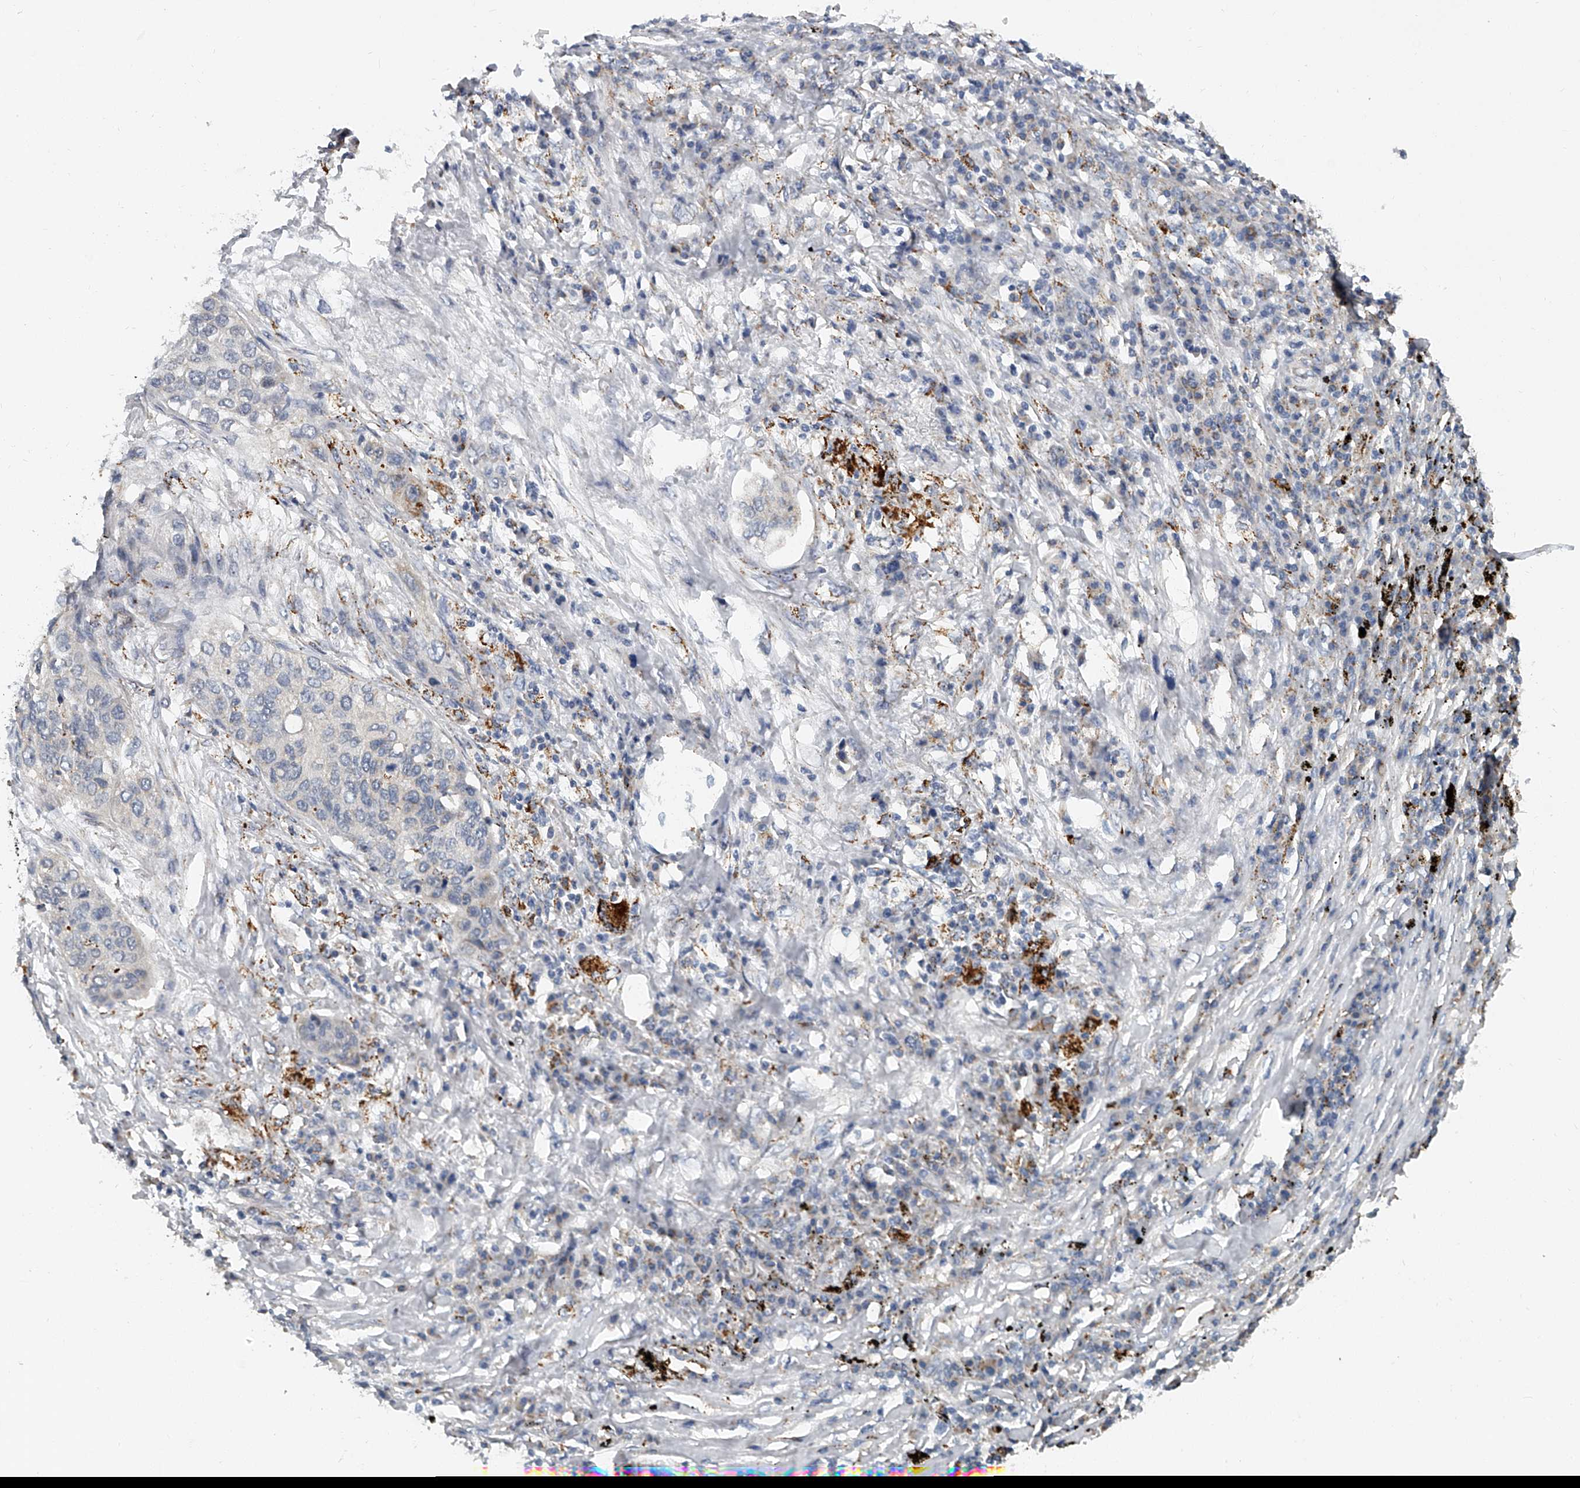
{"staining": {"intensity": "negative", "quantity": "none", "location": "none"}, "tissue": "lung cancer", "cell_type": "Tumor cells", "image_type": "cancer", "snomed": [{"axis": "morphology", "description": "Squamous cell carcinoma, NOS"}, {"axis": "topography", "description": "Lung"}], "caption": "High magnification brightfield microscopy of lung squamous cell carcinoma stained with DAB (brown) and counterstained with hematoxylin (blue): tumor cells show no significant staining.", "gene": "KLHL7", "patient": {"sex": "female", "age": 63}}